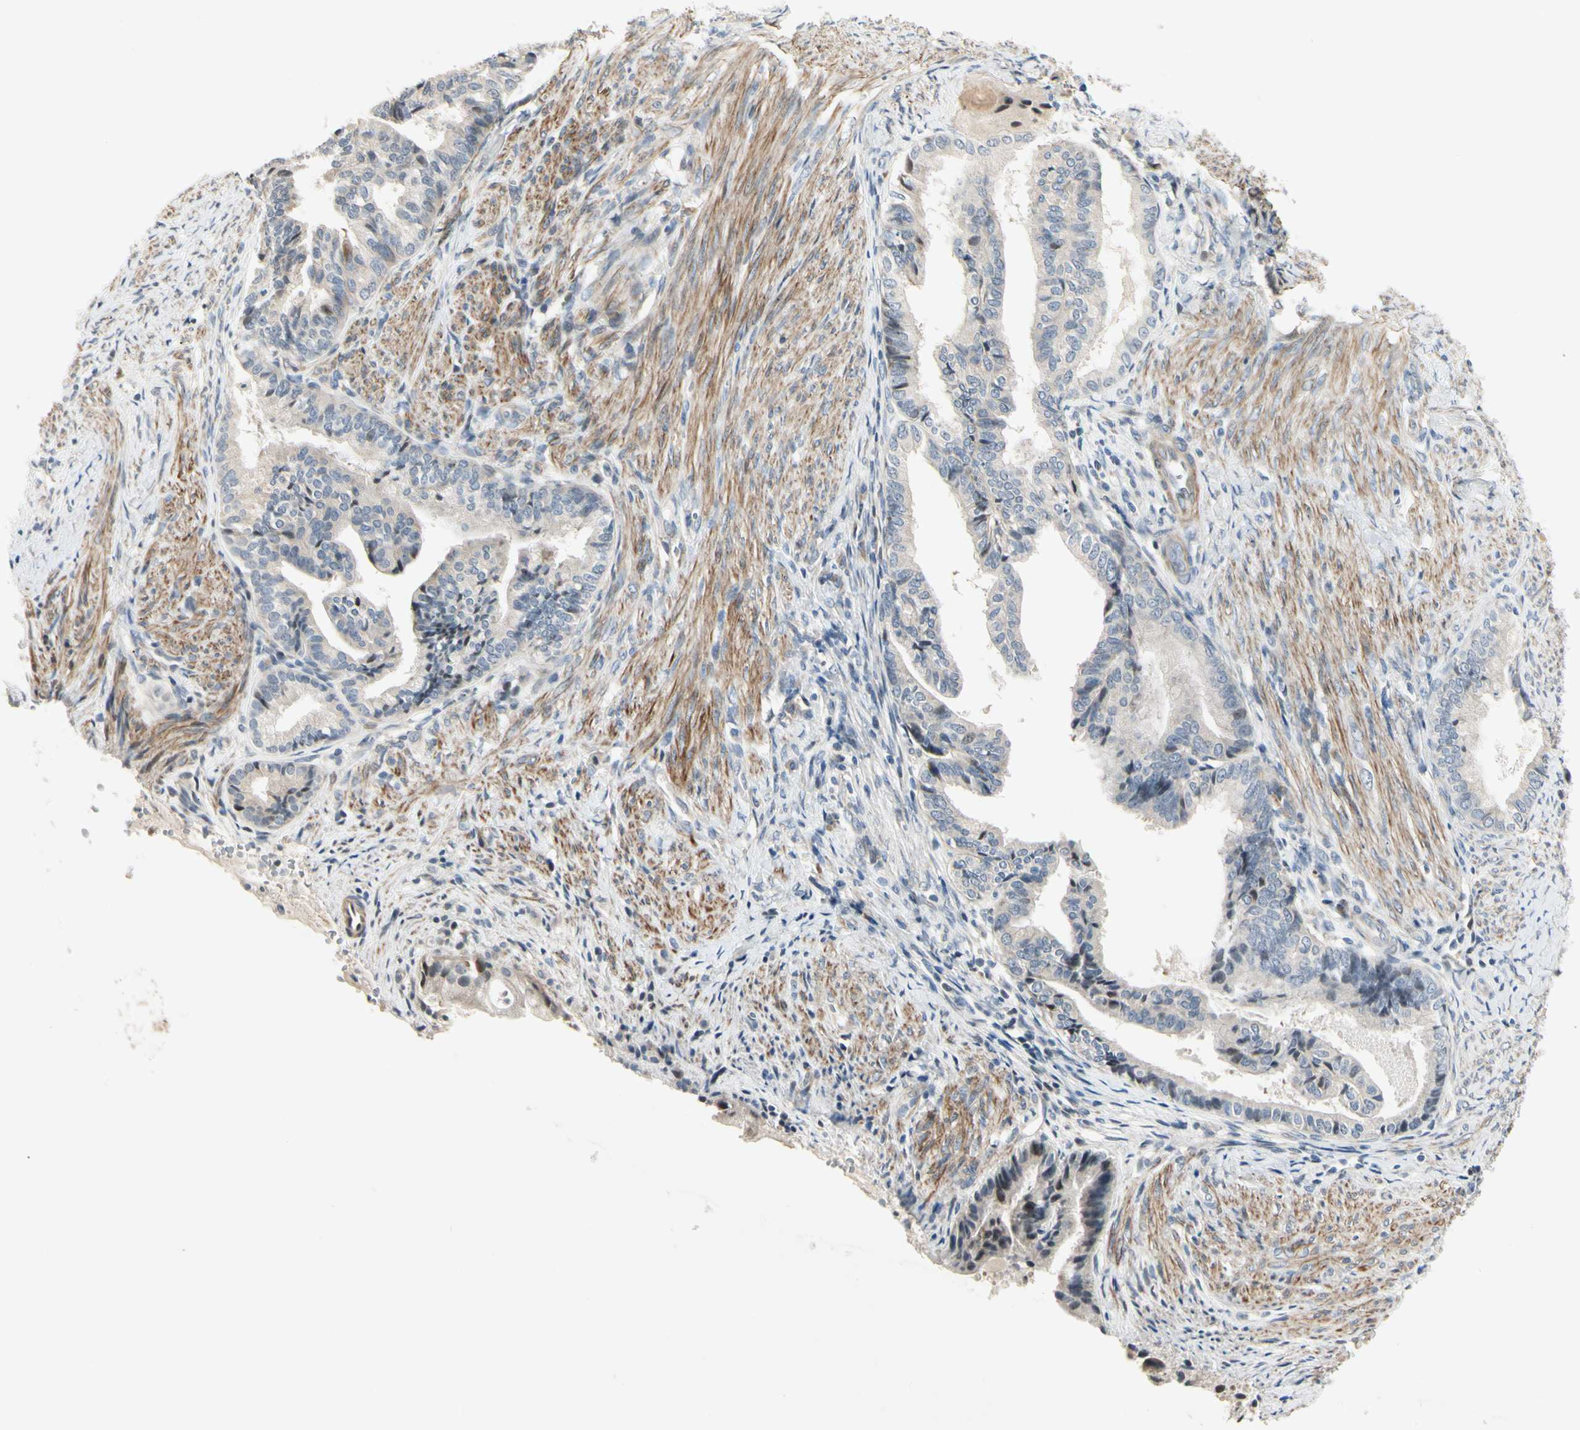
{"staining": {"intensity": "weak", "quantity": "25%-75%", "location": "nuclear"}, "tissue": "endometrial cancer", "cell_type": "Tumor cells", "image_type": "cancer", "snomed": [{"axis": "morphology", "description": "Adenocarcinoma, NOS"}, {"axis": "topography", "description": "Endometrium"}], "caption": "Immunohistochemistry of endometrial cancer (adenocarcinoma) shows low levels of weak nuclear expression in approximately 25%-75% of tumor cells.", "gene": "P4HA3", "patient": {"sex": "female", "age": 86}}